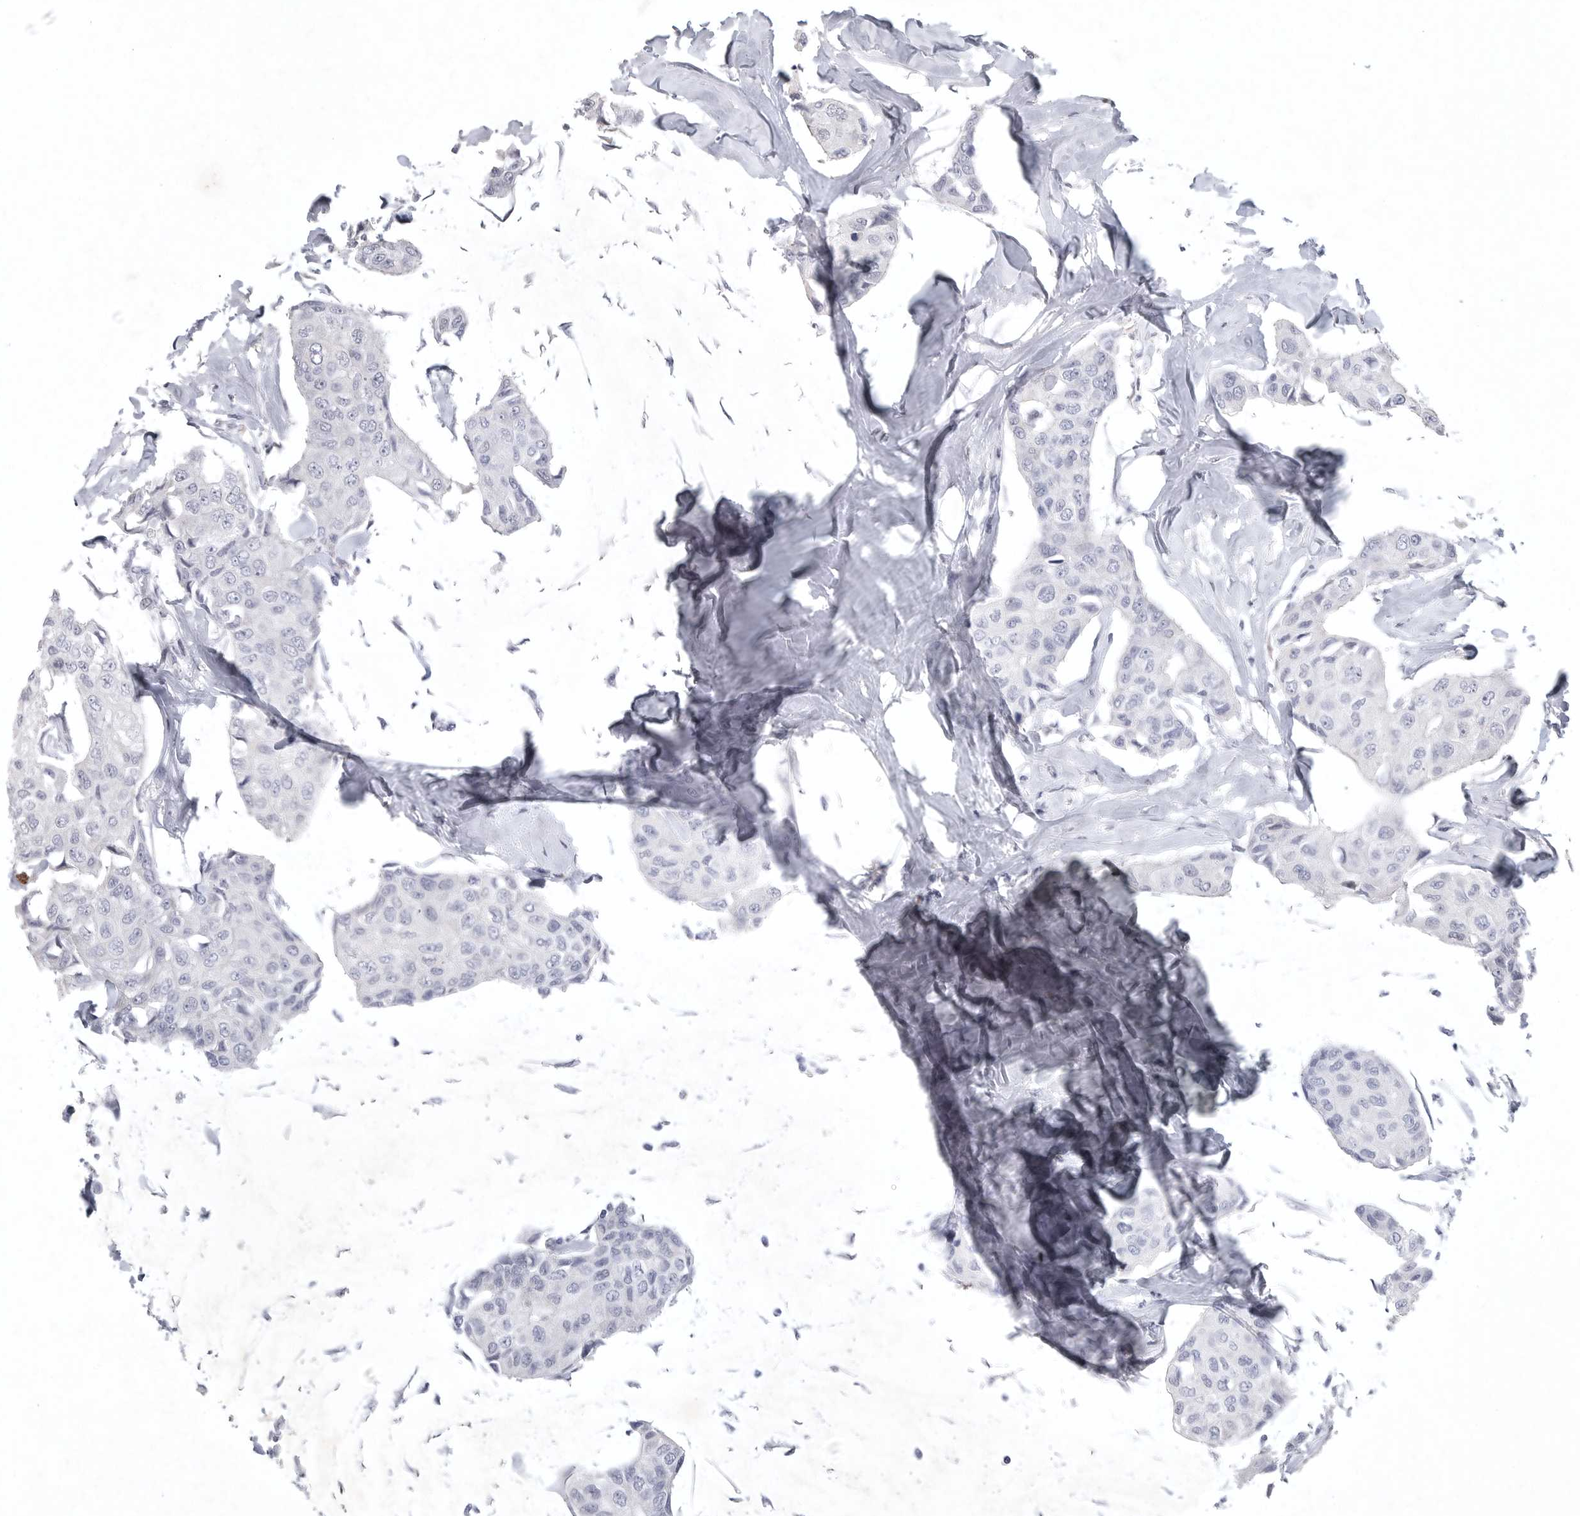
{"staining": {"intensity": "negative", "quantity": "none", "location": "none"}, "tissue": "breast cancer", "cell_type": "Tumor cells", "image_type": "cancer", "snomed": [{"axis": "morphology", "description": "Duct carcinoma"}, {"axis": "topography", "description": "Breast"}], "caption": "Protein analysis of breast invasive ductal carcinoma shows no significant positivity in tumor cells.", "gene": "TNR", "patient": {"sex": "female", "age": 80}}